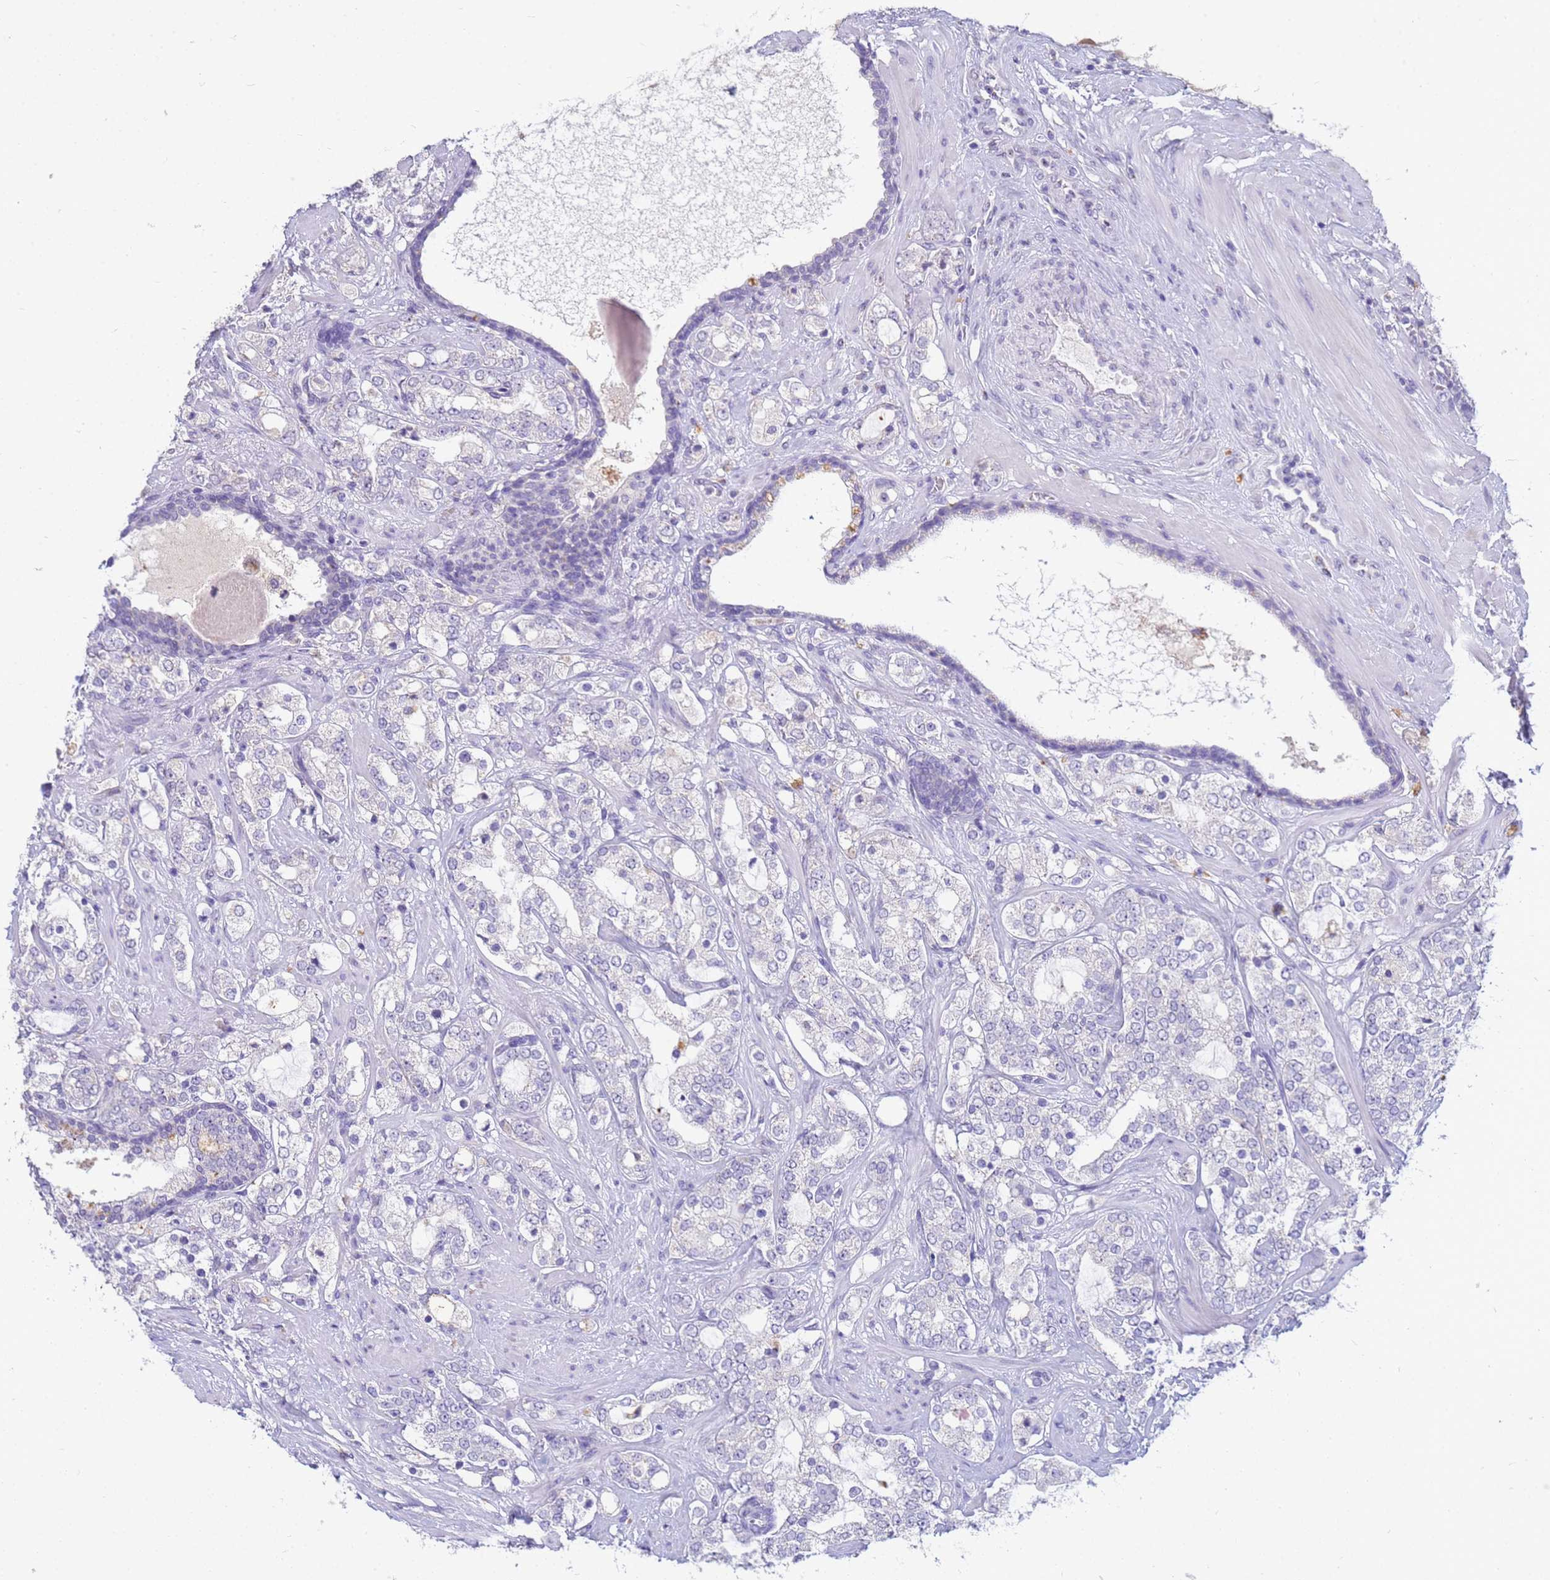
{"staining": {"intensity": "negative", "quantity": "none", "location": "none"}, "tissue": "prostate cancer", "cell_type": "Tumor cells", "image_type": "cancer", "snomed": [{"axis": "morphology", "description": "Adenocarcinoma, High grade"}, {"axis": "topography", "description": "Prostate"}], "caption": "DAB immunohistochemical staining of human prostate cancer reveals no significant staining in tumor cells. (DAB (3,3'-diaminobenzidine) immunohistochemistry, high magnification).", "gene": "B3GNT8", "patient": {"sex": "male", "age": 64}}